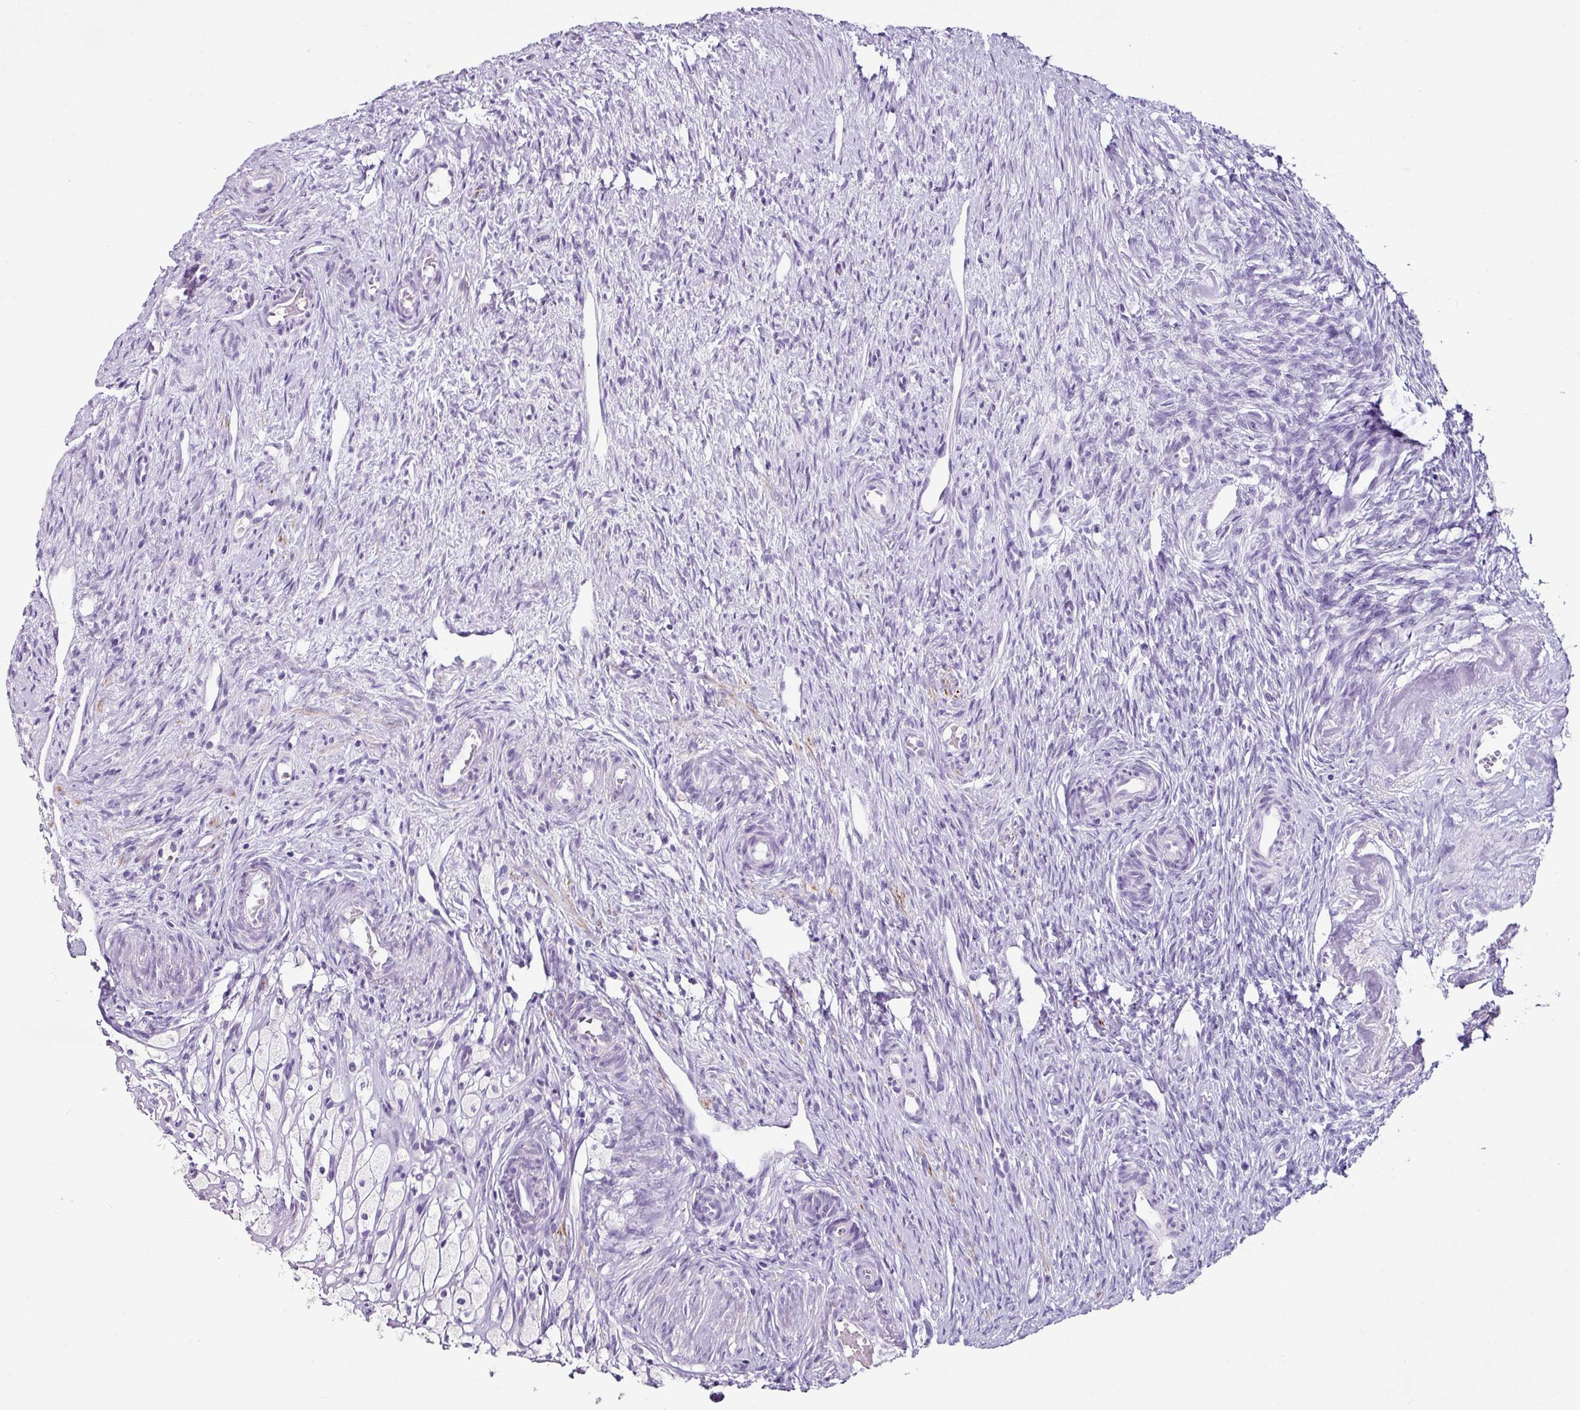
{"staining": {"intensity": "negative", "quantity": "none", "location": "none"}, "tissue": "ovary", "cell_type": "Follicle cells", "image_type": "normal", "snomed": [{"axis": "morphology", "description": "Normal tissue, NOS"}, {"axis": "topography", "description": "Ovary"}], "caption": "A histopathology image of ovary stained for a protein exhibits no brown staining in follicle cells. (Stains: DAB (3,3'-diaminobenzidine) IHC with hematoxylin counter stain, Microscopy: brightfield microscopy at high magnification).", "gene": "TRA2A", "patient": {"sex": "female", "age": 51}}